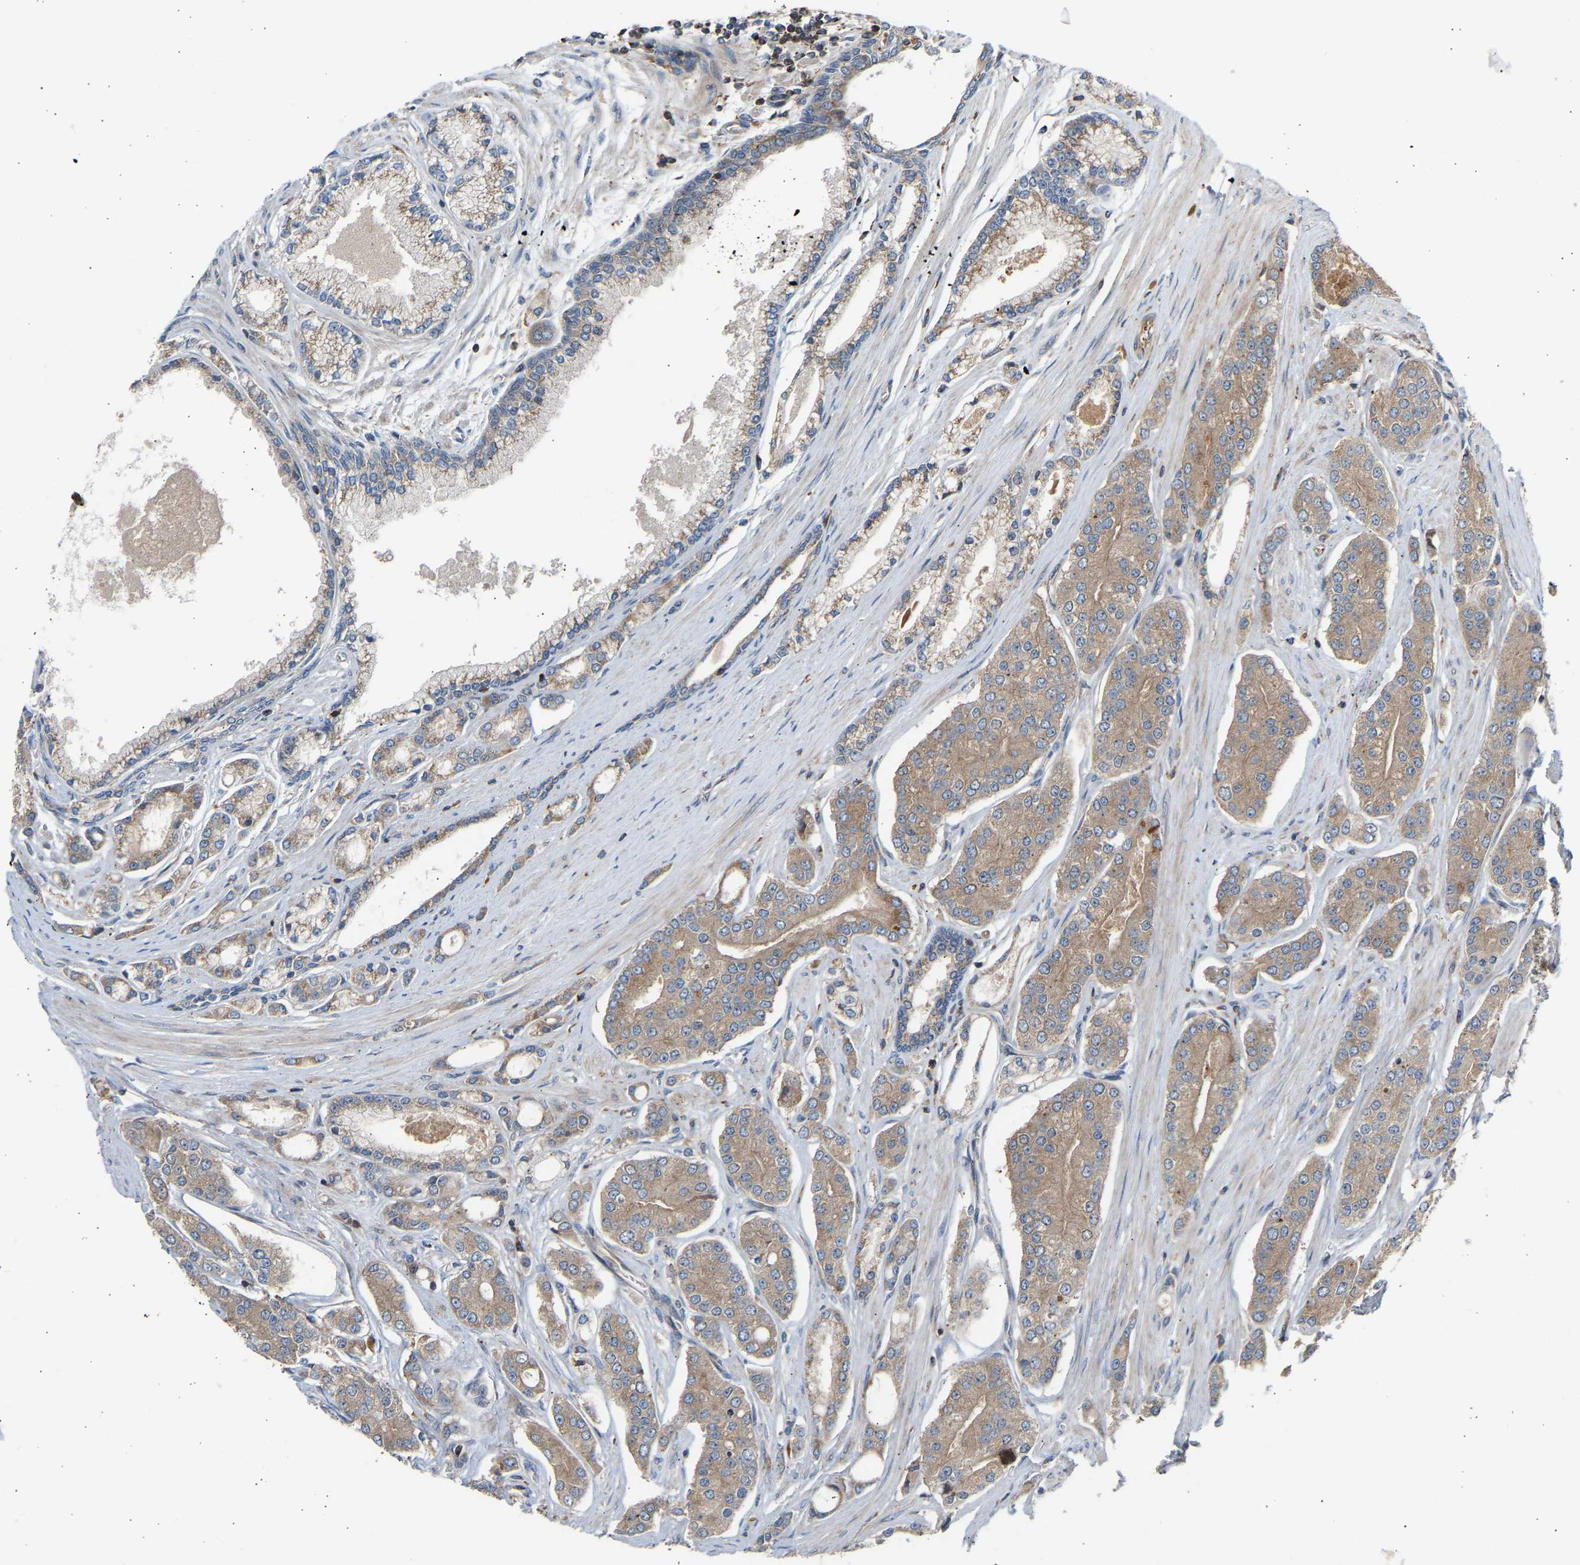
{"staining": {"intensity": "moderate", "quantity": ">75%", "location": "cytoplasmic/membranous"}, "tissue": "prostate cancer", "cell_type": "Tumor cells", "image_type": "cancer", "snomed": [{"axis": "morphology", "description": "Adenocarcinoma, High grade"}, {"axis": "topography", "description": "Prostate"}], "caption": "Prostate cancer (high-grade adenocarcinoma) stained for a protein shows moderate cytoplasmic/membranous positivity in tumor cells.", "gene": "GCN1", "patient": {"sex": "male", "age": 71}}